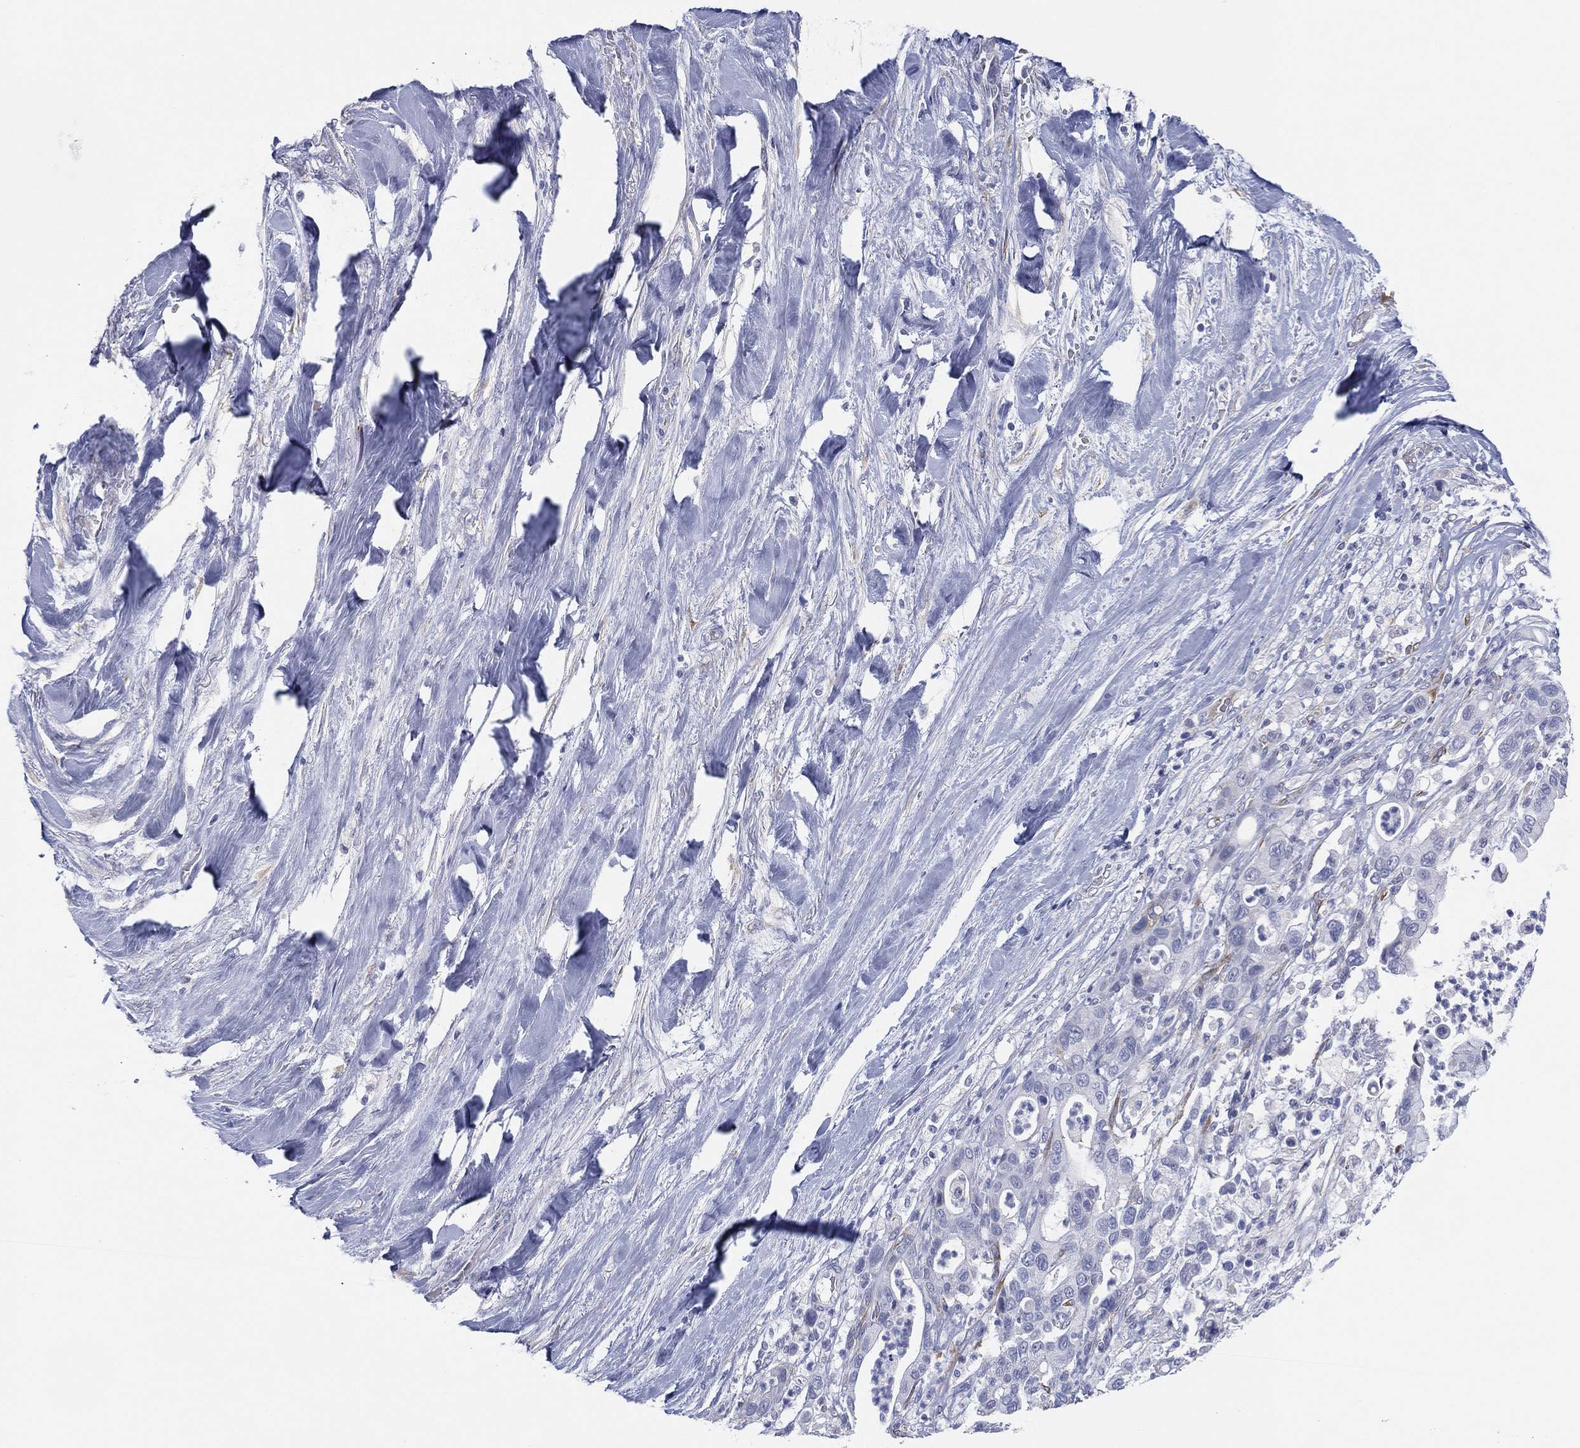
{"staining": {"intensity": "negative", "quantity": "none", "location": "none"}, "tissue": "liver cancer", "cell_type": "Tumor cells", "image_type": "cancer", "snomed": [{"axis": "morphology", "description": "Cholangiocarcinoma"}, {"axis": "topography", "description": "Liver"}], "caption": "Liver cancer was stained to show a protein in brown. There is no significant expression in tumor cells. (DAB immunohistochemistry (IHC) with hematoxylin counter stain).", "gene": "MLF1", "patient": {"sex": "female", "age": 54}}